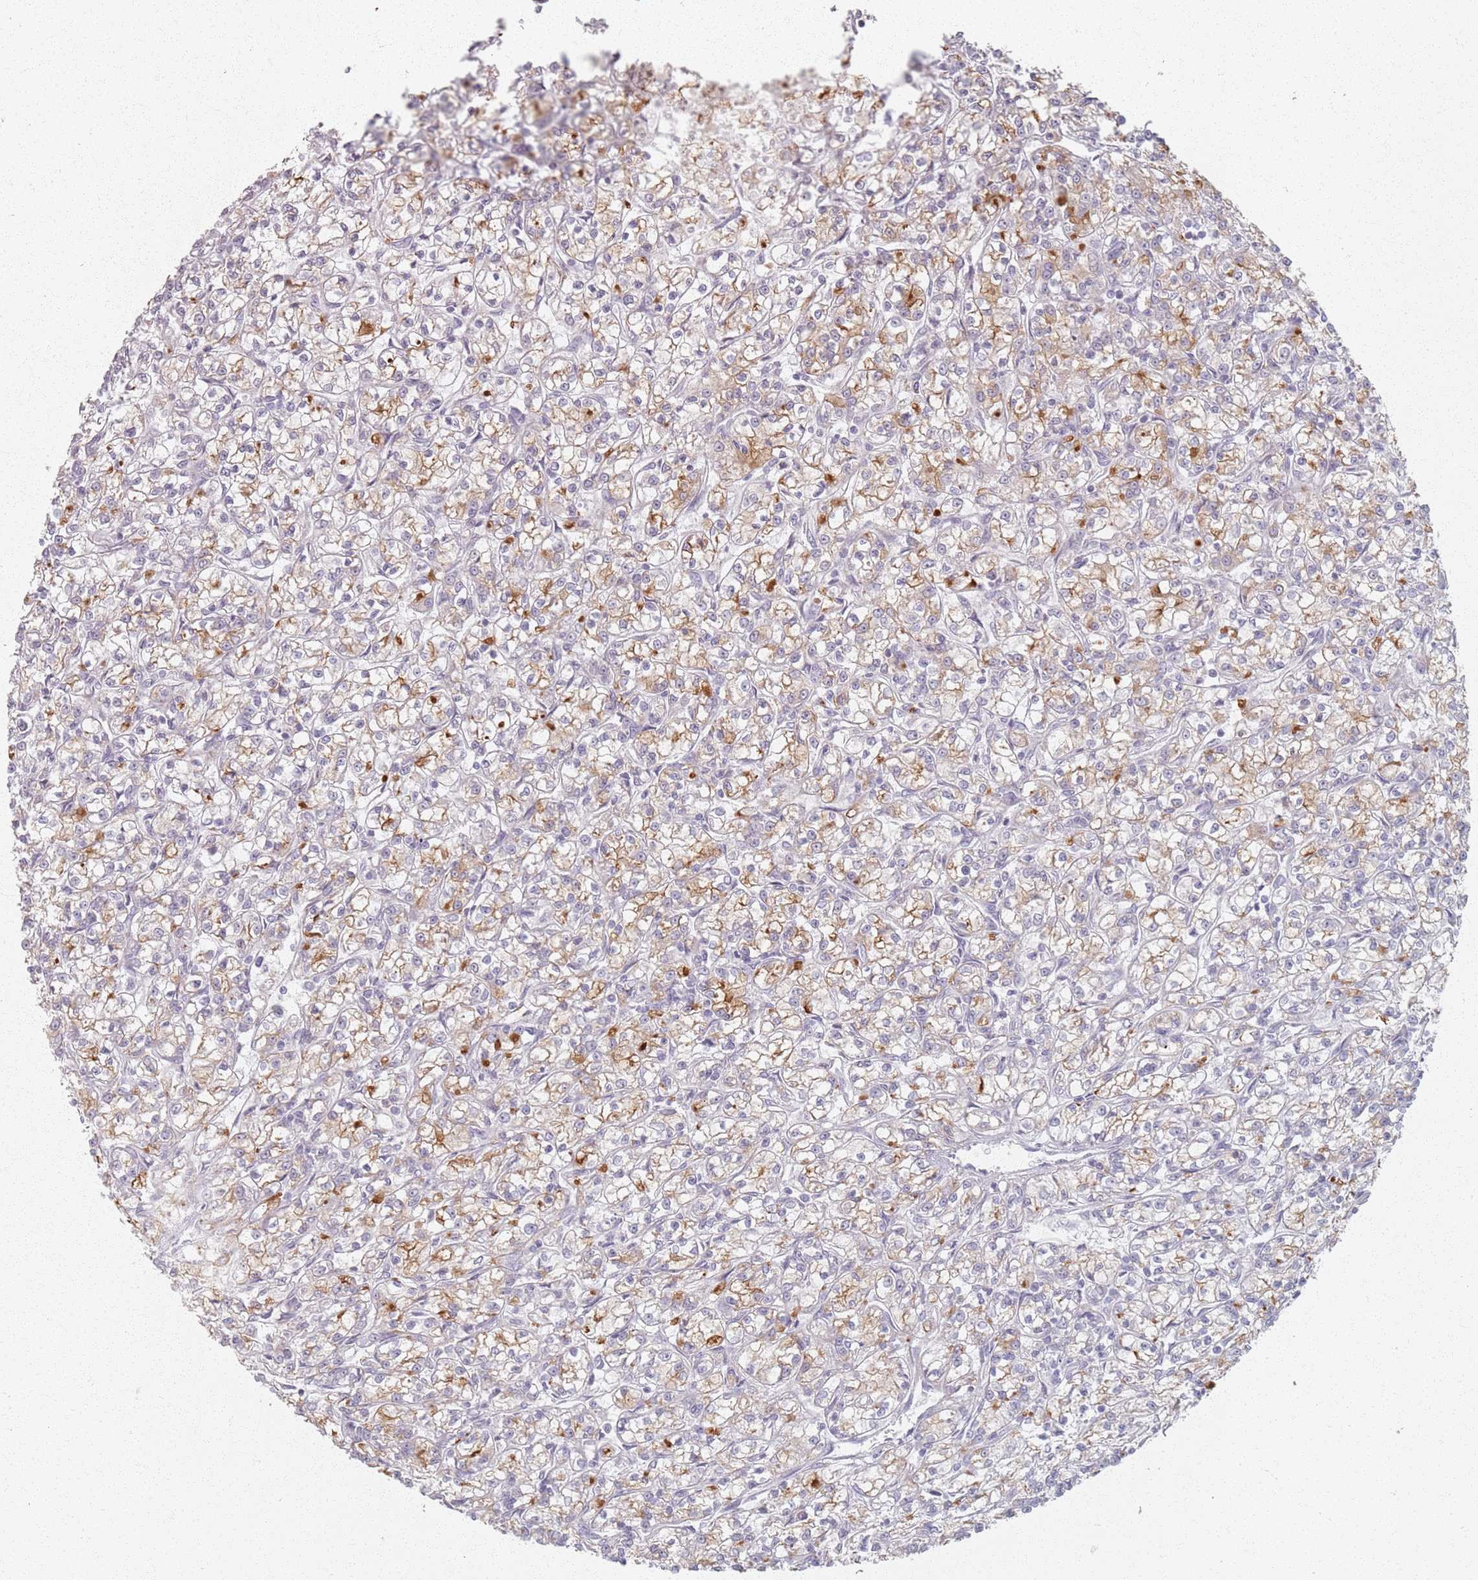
{"staining": {"intensity": "moderate", "quantity": "<25%", "location": "cytoplasmic/membranous"}, "tissue": "renal cancer", "cell_type": "Tumor cells", "image_type": "cancer", "snomed": [{"axis": "morphology", "description": "Adenocarcinoma, NOS"}, {"axis": "topography", "description": "Kidney"}], "caption": "Immunohistochemistry (DAB) staining of adenocarcinoma (renal) displays moderate cytoplasmic/membranous protein positivity in about <25% of tumor cells.", "gene": "PKD2L2", "patient": {"sex": "female", "age": 59}}